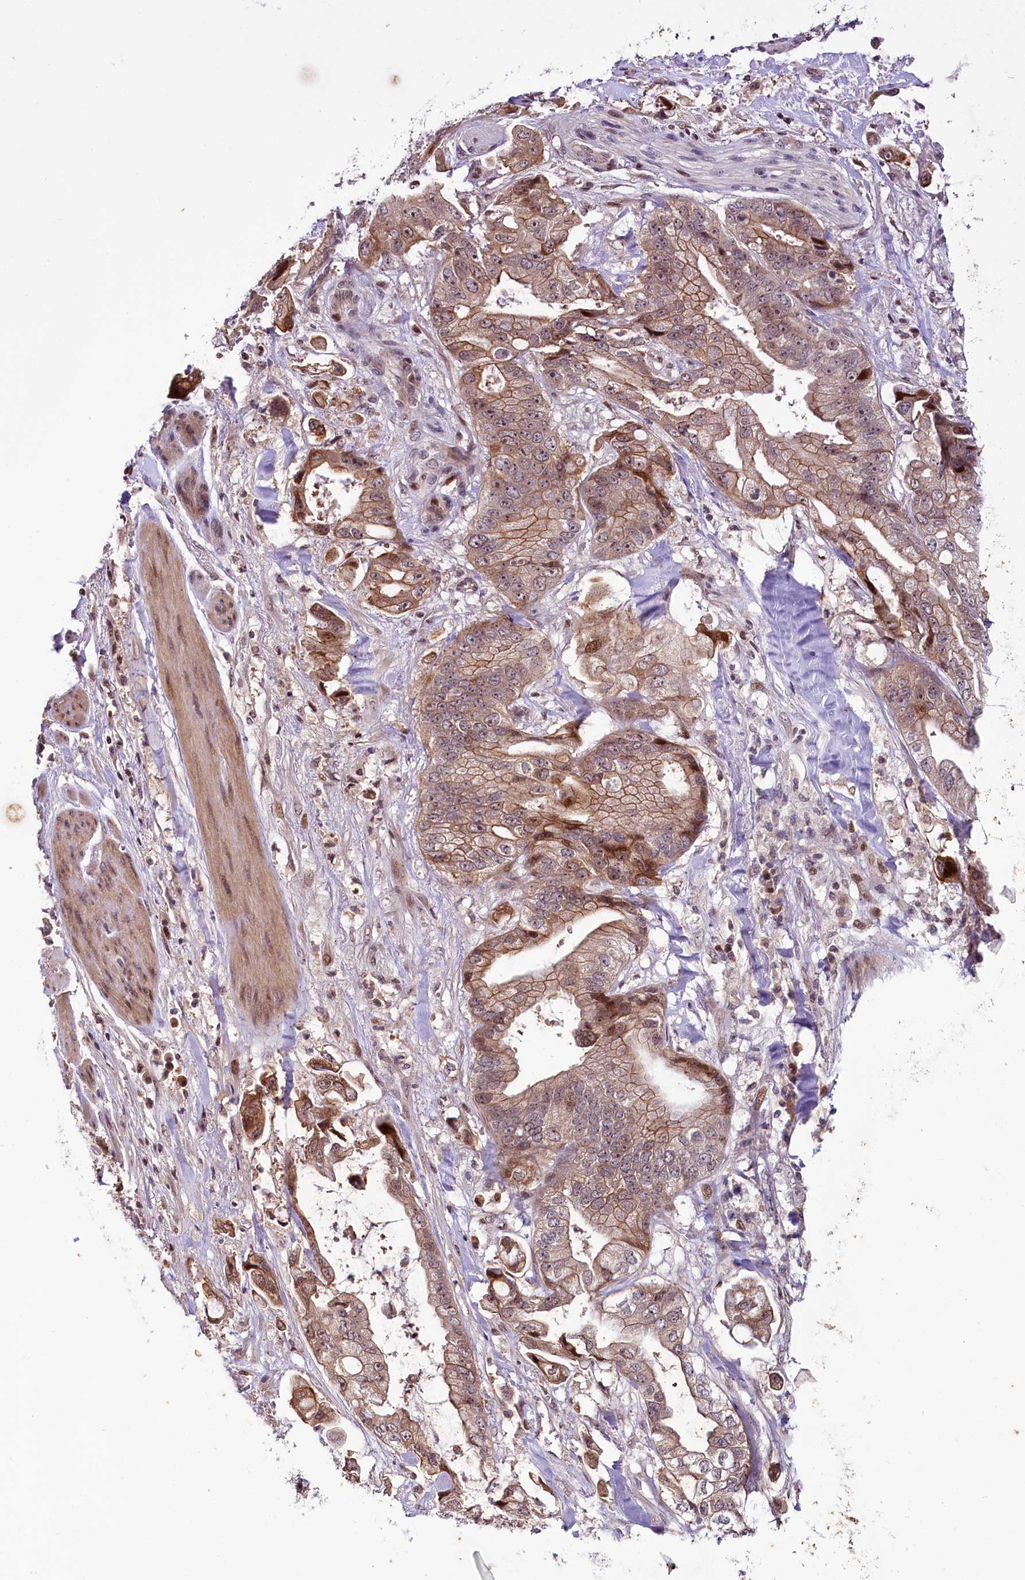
{"staining": {"intensity": "moderate", "quantity": ">75%", "location": "cytoplasmic/membranous"}, "tissue": "stomach cancer", "cell_type": "Tumor cells", "image_type": "cancer", "snomed": [{"axis": "morphology", "description": "Adenocarcinoma, NOS"}, {"axis": "topography", "description": "Stomach"}], "caption": "Brown immunohistochemical staining in human stomach adenocarcinoma shows moderate cytoplasmic/membranous staining in approximately >75% of tumor cells.", "gene": "N4BP2L1", "patient": {"sex": "male", "age": 62}}